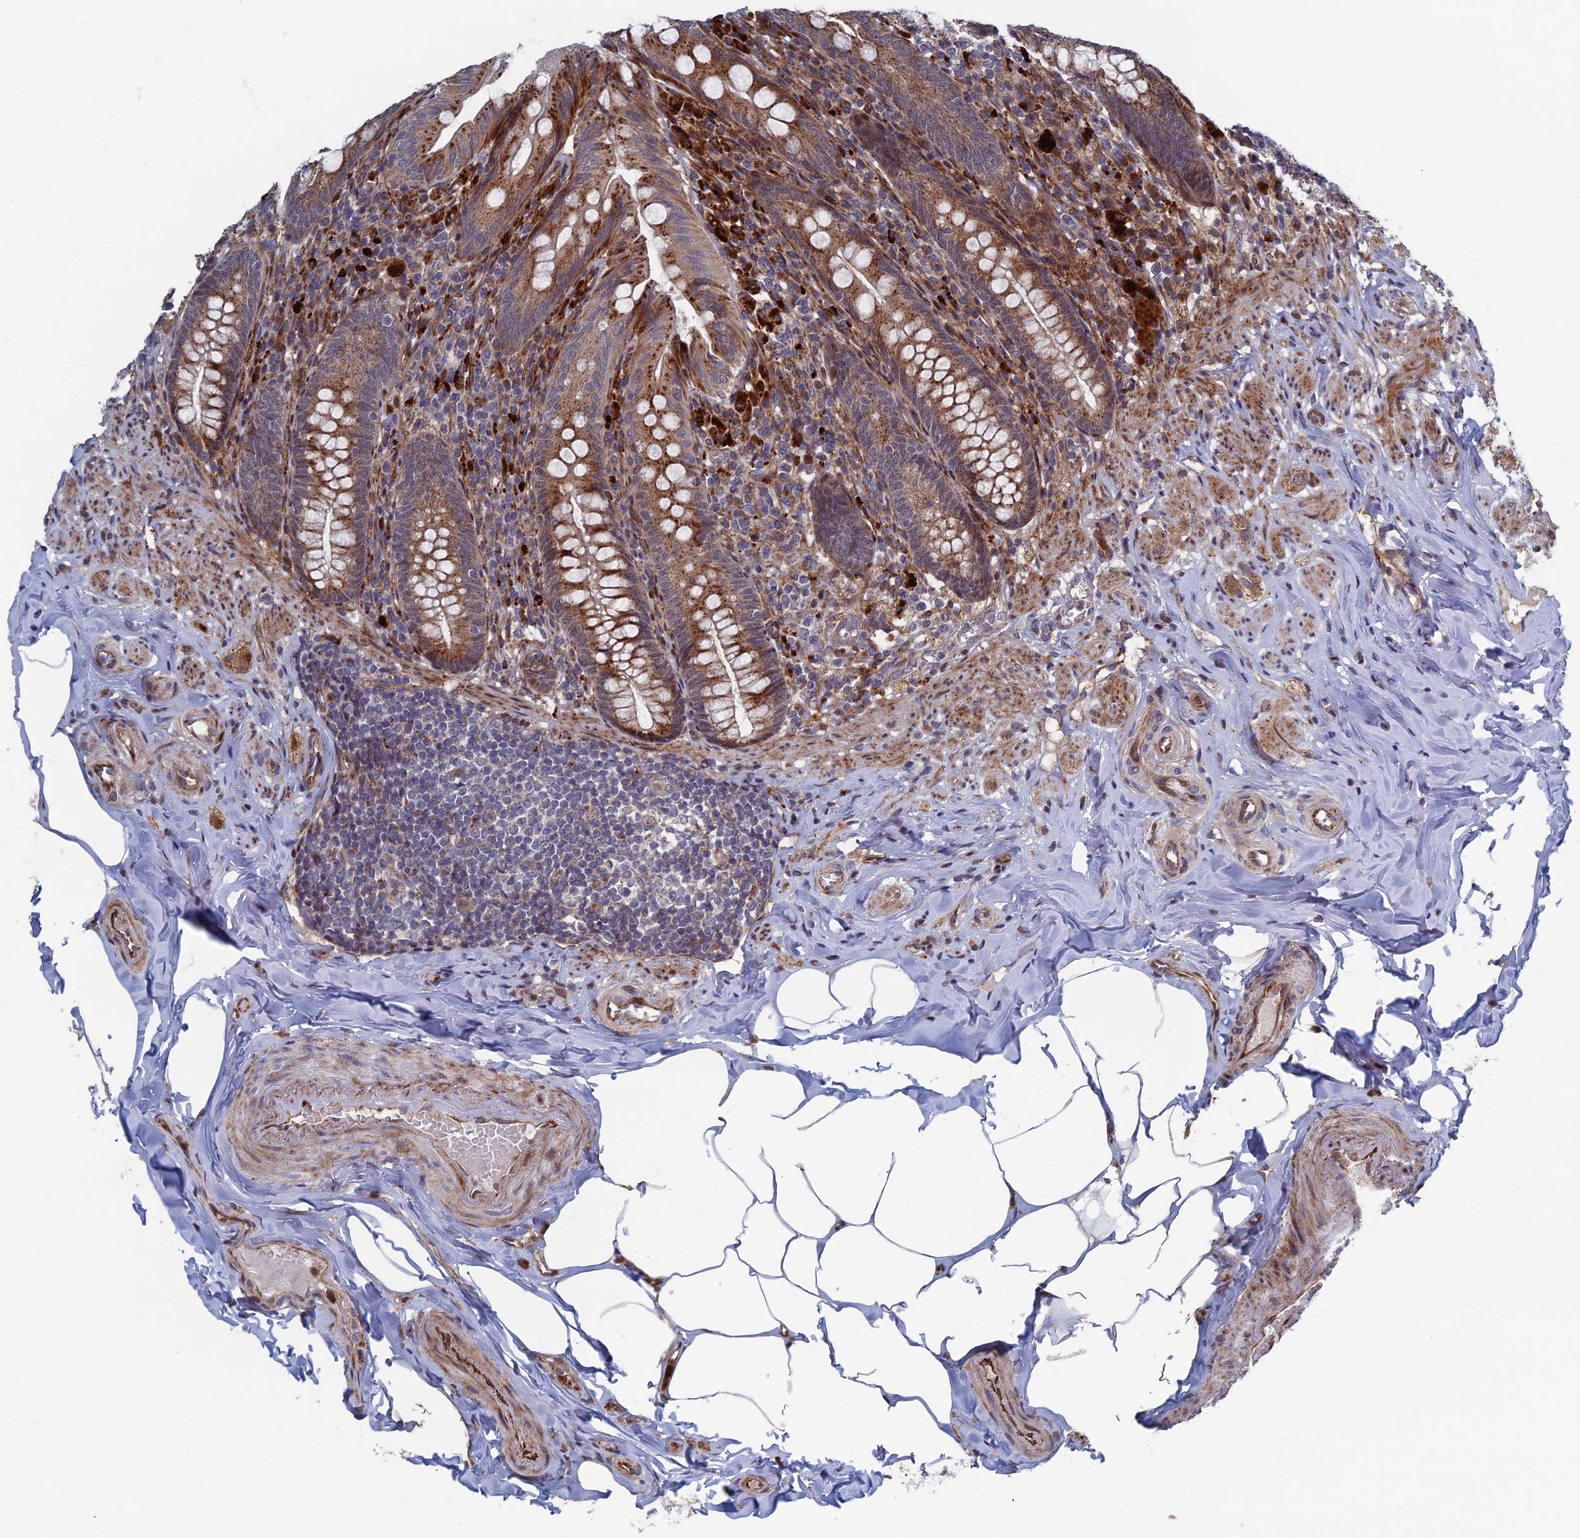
{"staining": {"intensity": "moderate", "quantity": ">75%", "location": "cytoplasmic/membranous"}, "tissue": "appendix", "cell_type": "Glandular cells", "image_type": "normal", "snomed": [{"axis": "morphology", "description": "Normal tissue, NOS"}, {"axis": "topography", "description": "Appendix"}], "caption": "Immunohistochemistry (IHC) staining of normal appendix, which demonstrates medium levels of moderate cytoplasmic/membranous positivity in about >75% of glandular cells indicating moderate cytoplasmic/membranous protein positivity. The staining was performed using DAB (3,3'-diaminobenzidine) (brown) for protein detection and nuclei were counterstained in hematoxylin (blue).", "gene": "GTF2IRD1", "patient": {"sex": "male", "age": 55}}